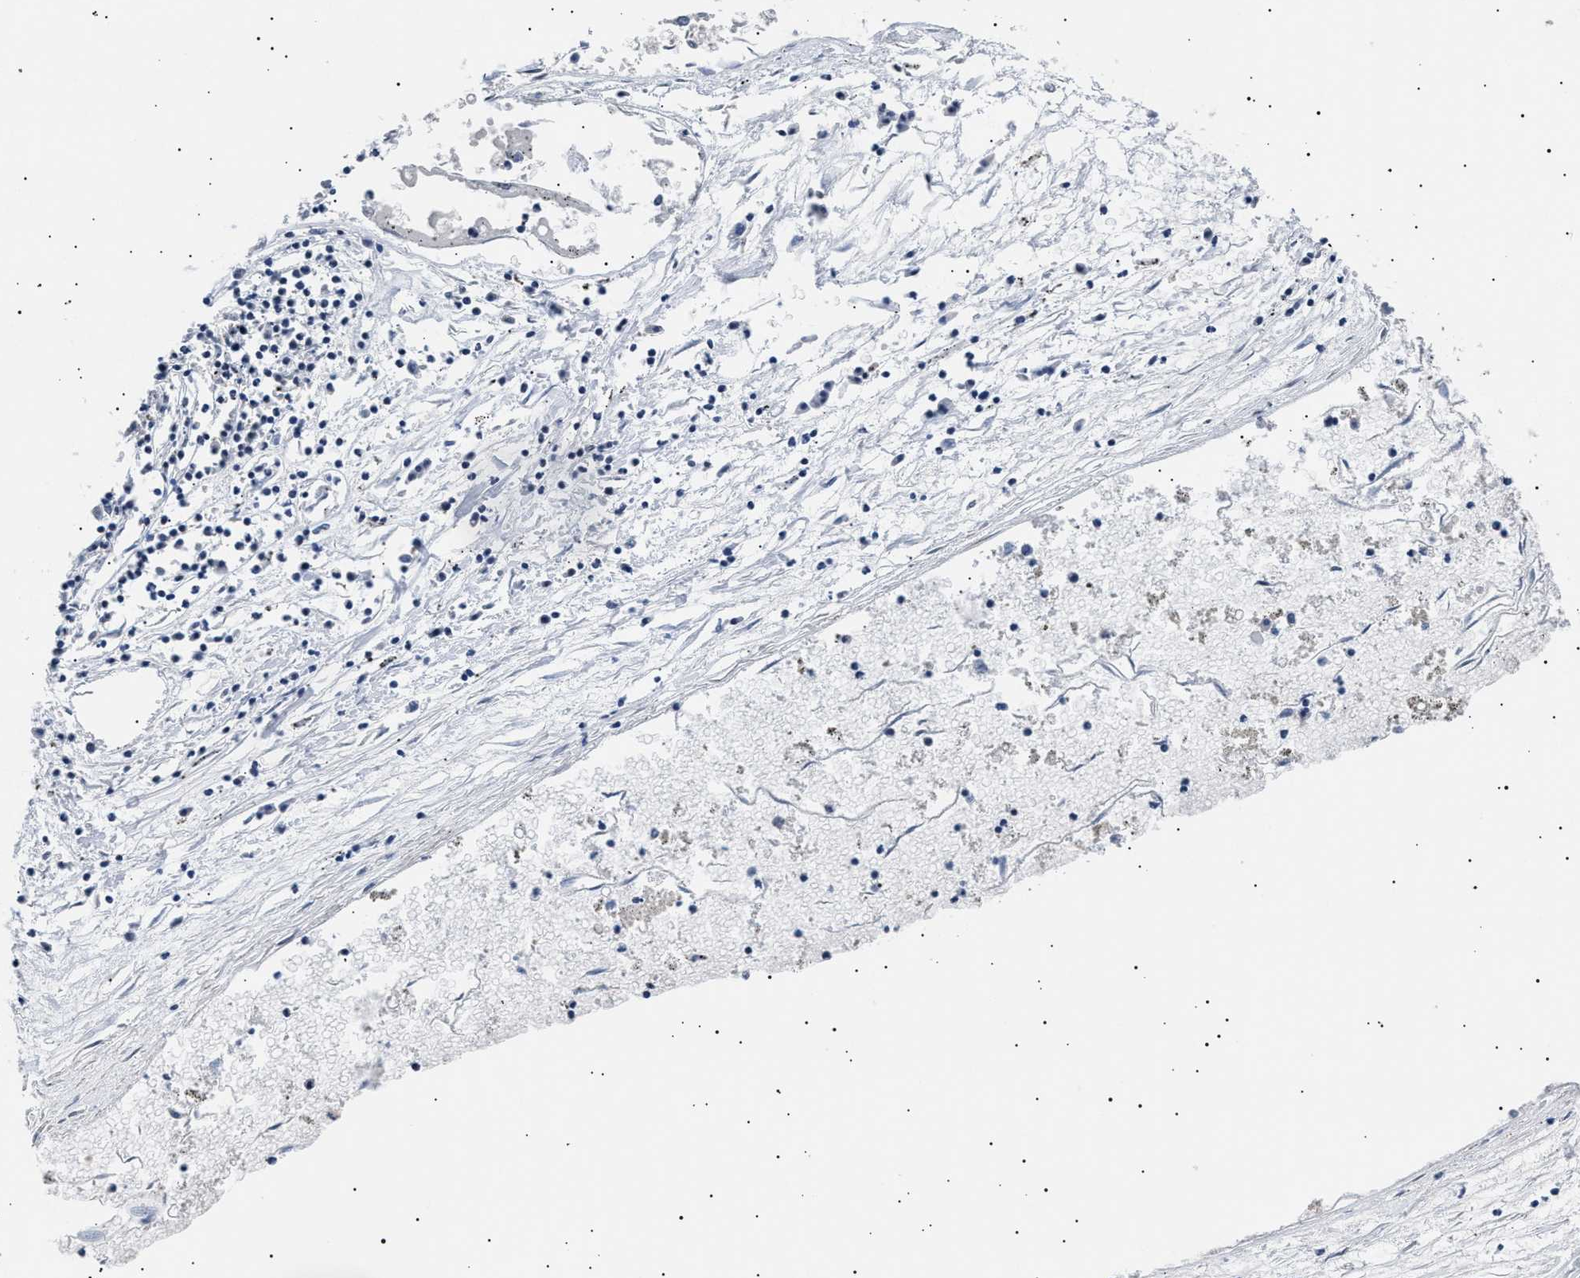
{"staining": {"intensity": "negative", "quantity": "none", "location": "none"}, "tissue": "liver cancer", "cell_type": "Tumor cells", "image_type": "cancer", "snomed": [{"axis": "morphology", "description": "Carcinoma, Hepatocellular, NOS"}, {"axis": "topography", "description": "Liver"}], "caption": "DAB (3,3'-diaminobenzidine) immunohistochemical staining of liver cancer displays no significant positivity in tumor cells.", "gene": "HEMGN", "patient": {"sex": "male", "age": 72}}